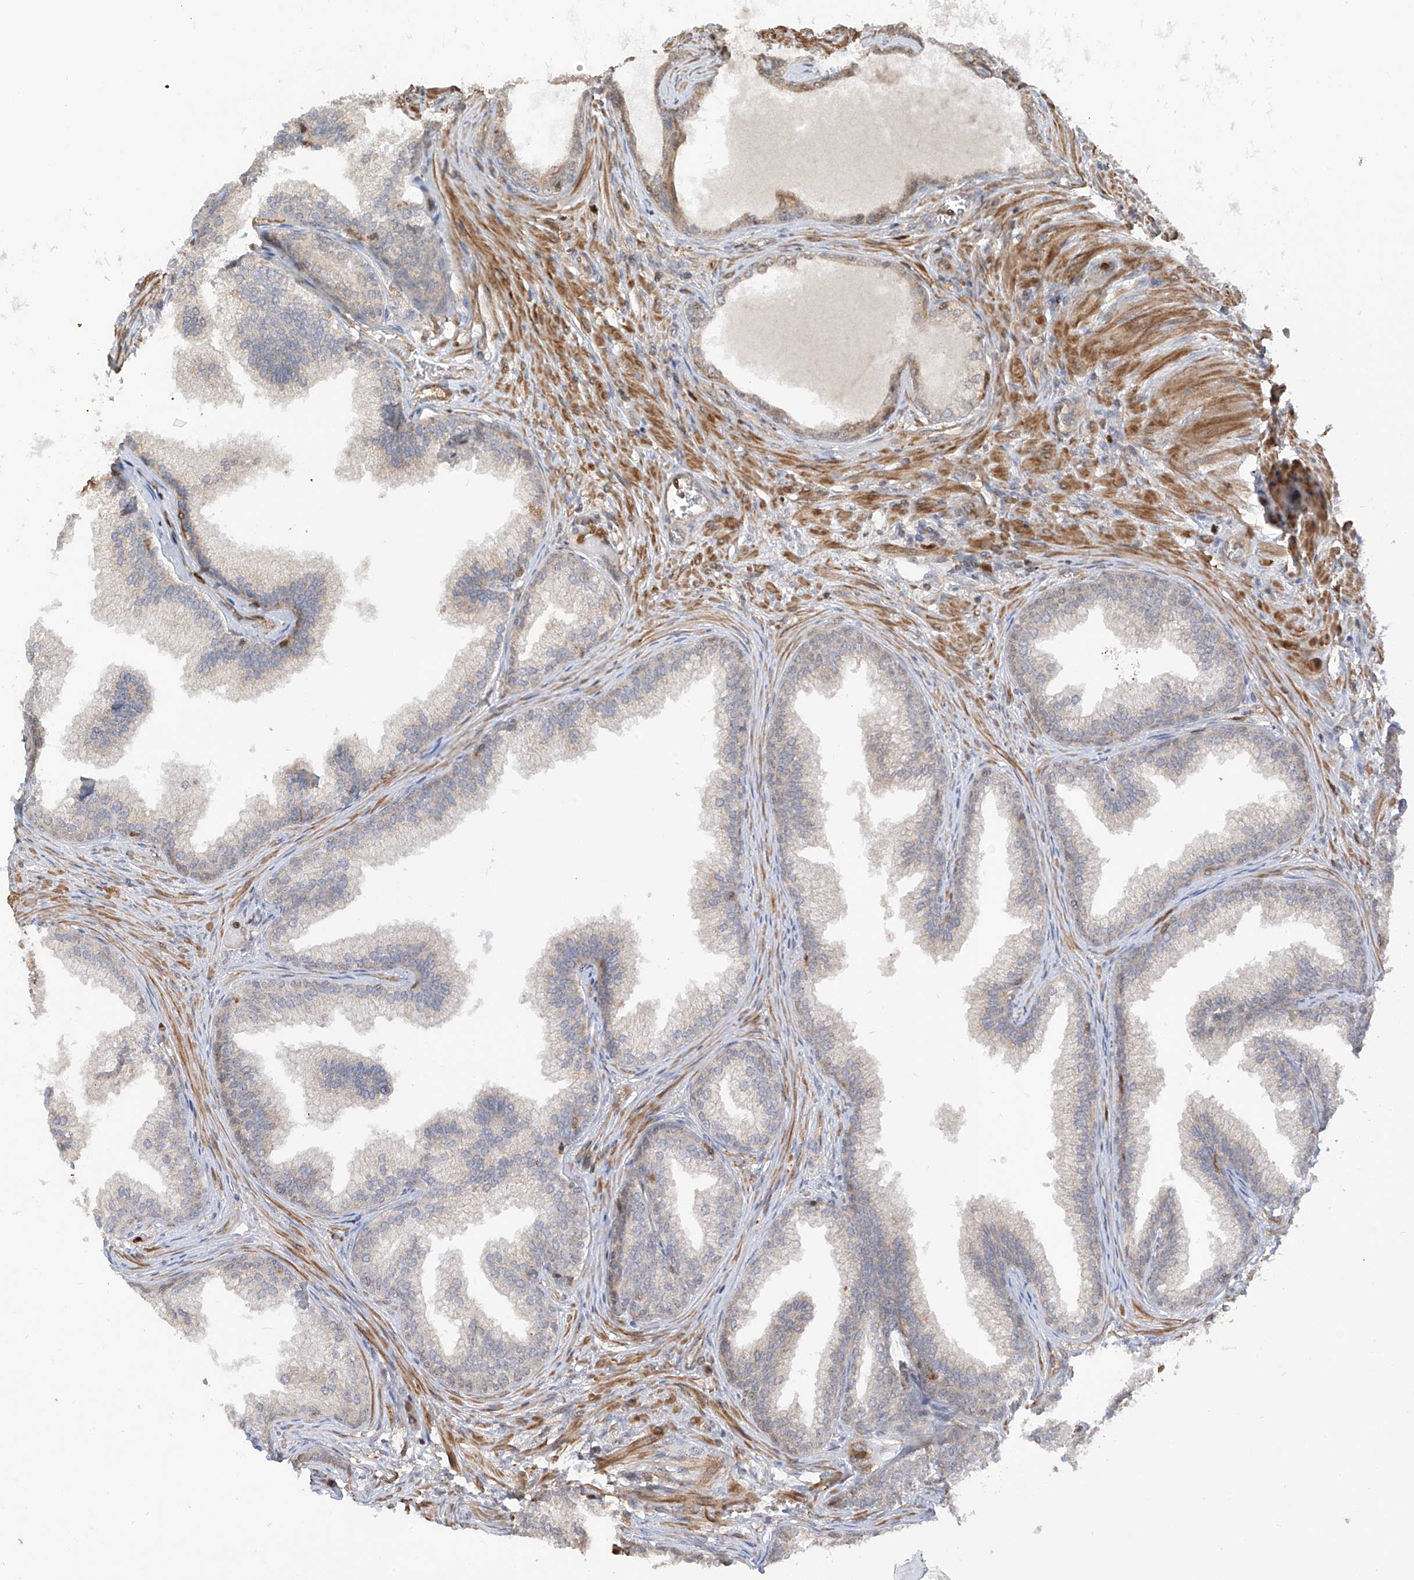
{"staining": {"intensity": "weak", "quantity": "25%-75%", "location": "cytoplasmic/membranous"}, "tissue": "prostate", "cell_type": "Glandular cells", "image_type": "normal", "snomed": [{"axis": "morphology", "description": "Normal tissue, NOS"}, {"axis": "topography", "description": "Prostate"}], "caption": "Prostate stained with a brown dye demonstrates weak cytoplasmic/membranous positive staining in about 25%-75% of glandular cells.", "gene": "ATAD2B", "patient": {"sex": "male", "age": 76}}